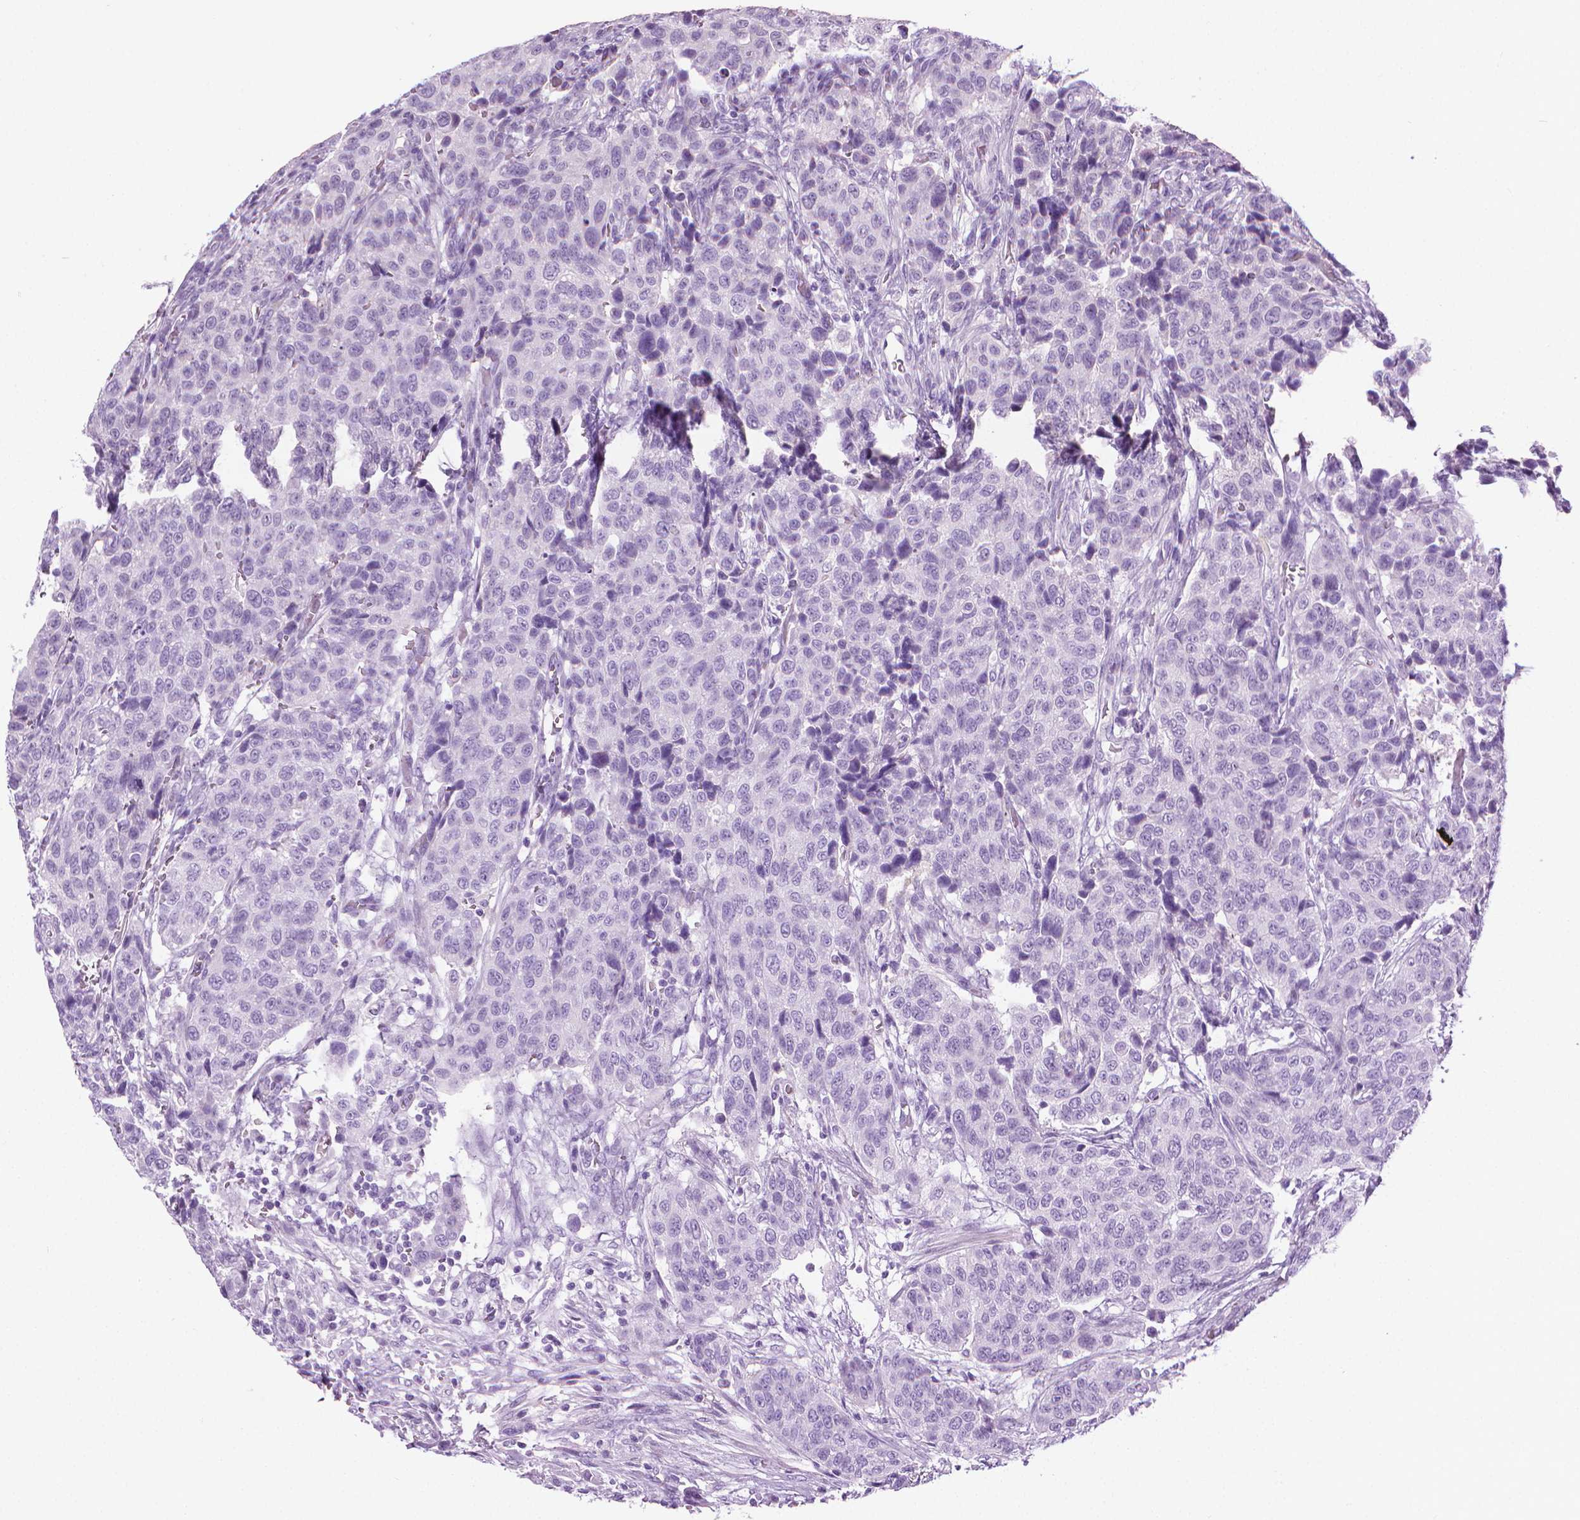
{"staining": {"intensity": "negative", "quantity": "none", "location": "none"}, "tissue": "urothelial cancer", "cell_type": "Tumor cells", "image_type": "cancer", "snomed": [{"axis": "morphology", "description": "Urothelial carcinoma, High grade"}, {"axis": "topography", "description": "Urinary bladder"}], "caption": "Immunohistochemistry of human high-grade urothelial carcinoma displays no expression in tumor cells.", "gene": "DNAI7", "patient": {"sex": "female", "age": 58}}